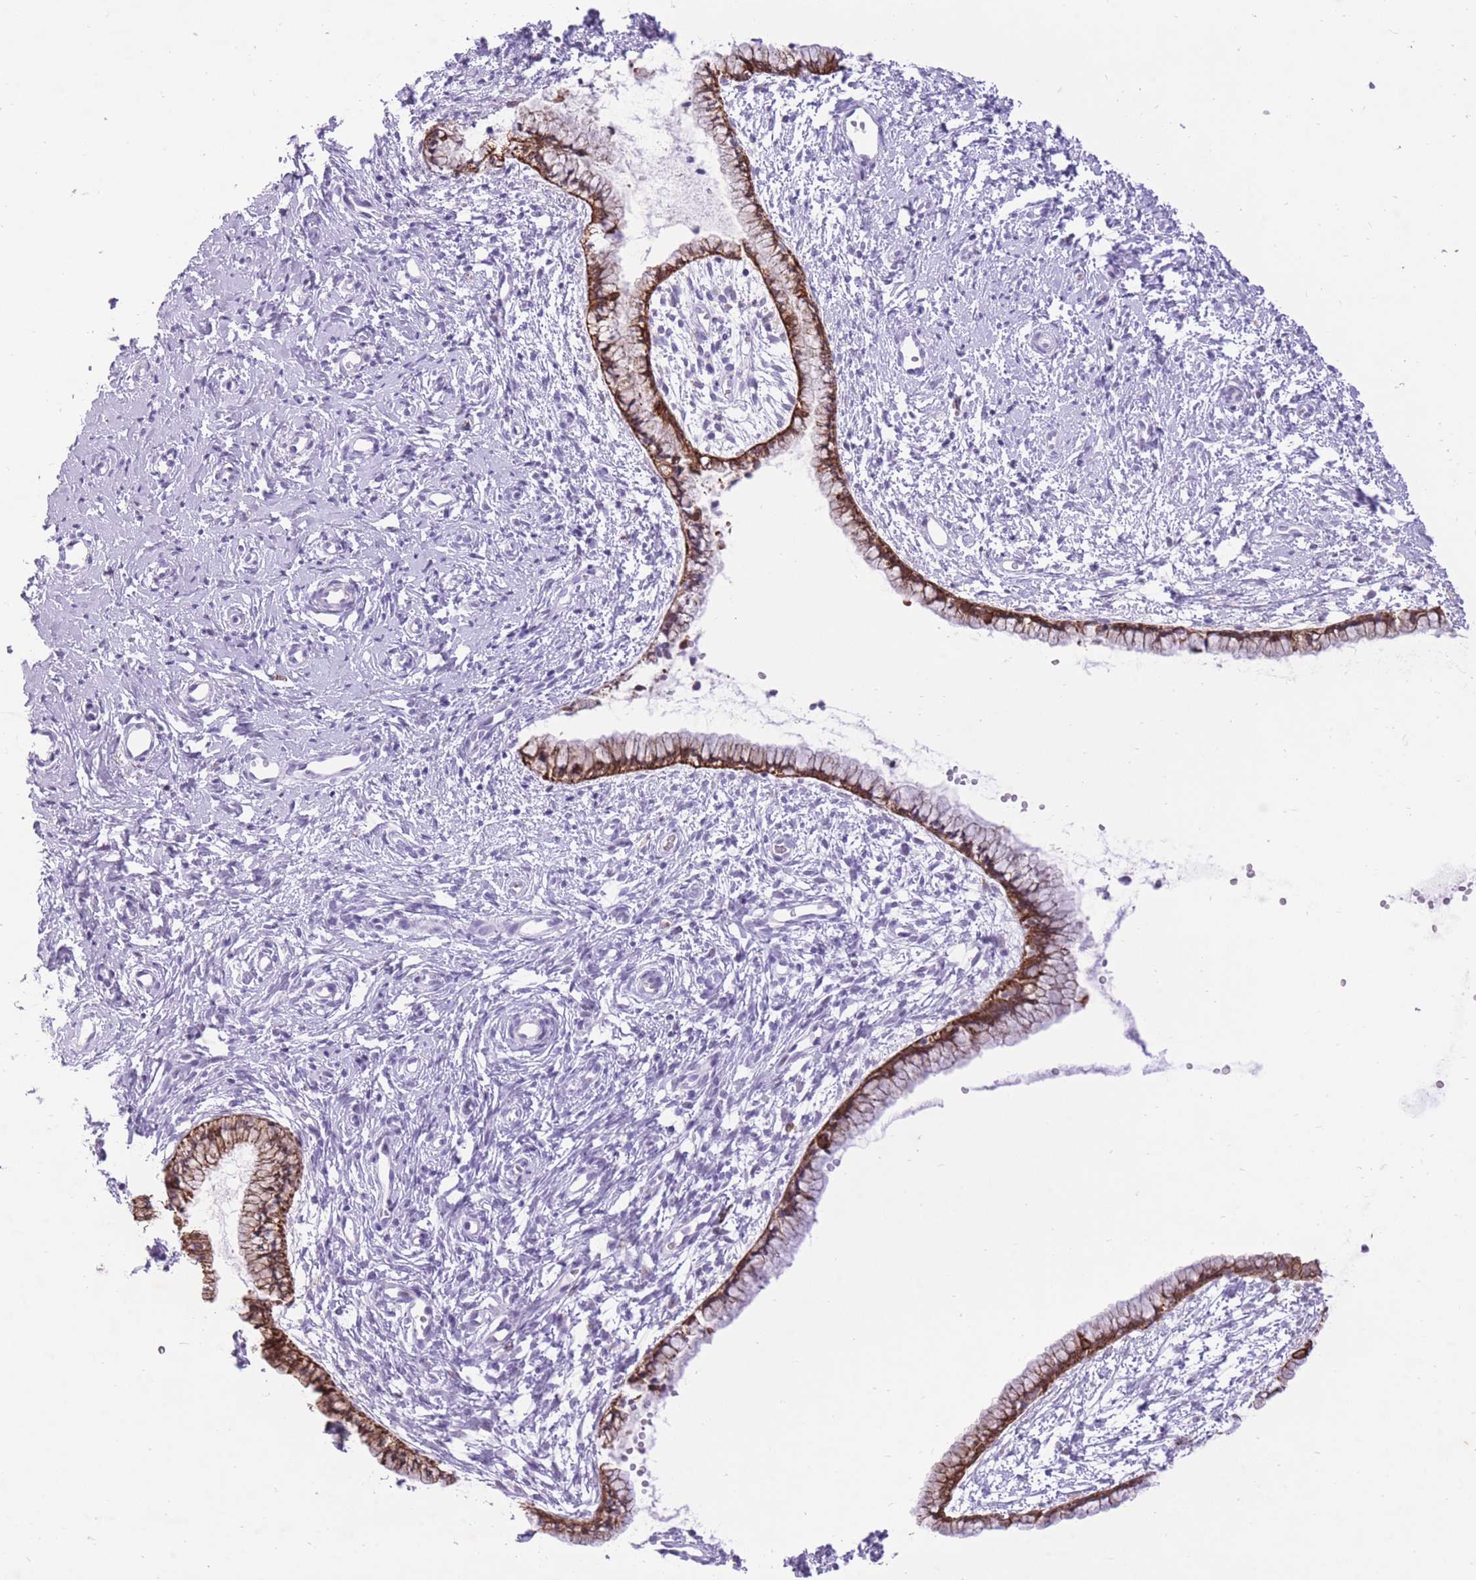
{"staining": {"intensity": "strong", "quantity": ">75%", "location": "cytoplasmic/membranous"}, "tissue": "cervix", "cell_type": "Glandular cells", "image_type": "normal", "snomed": [{"axis": "morphology", "description": "Normal tissue, NOS"}, {"axis": "topography", "description": "Cervix"}], "caption": "Strong cytoplasmic/membranous positivity is appreciated in about >75% of glandular cells in benign cervix. (Stains: DAB (3,3'-diaminobenzidine) in brown, nuclei in blue, Microscopy: brightfield microscopy at high magnification).", "gene": "MEIS3", "patient": {"sex": "female", "age": 57}}